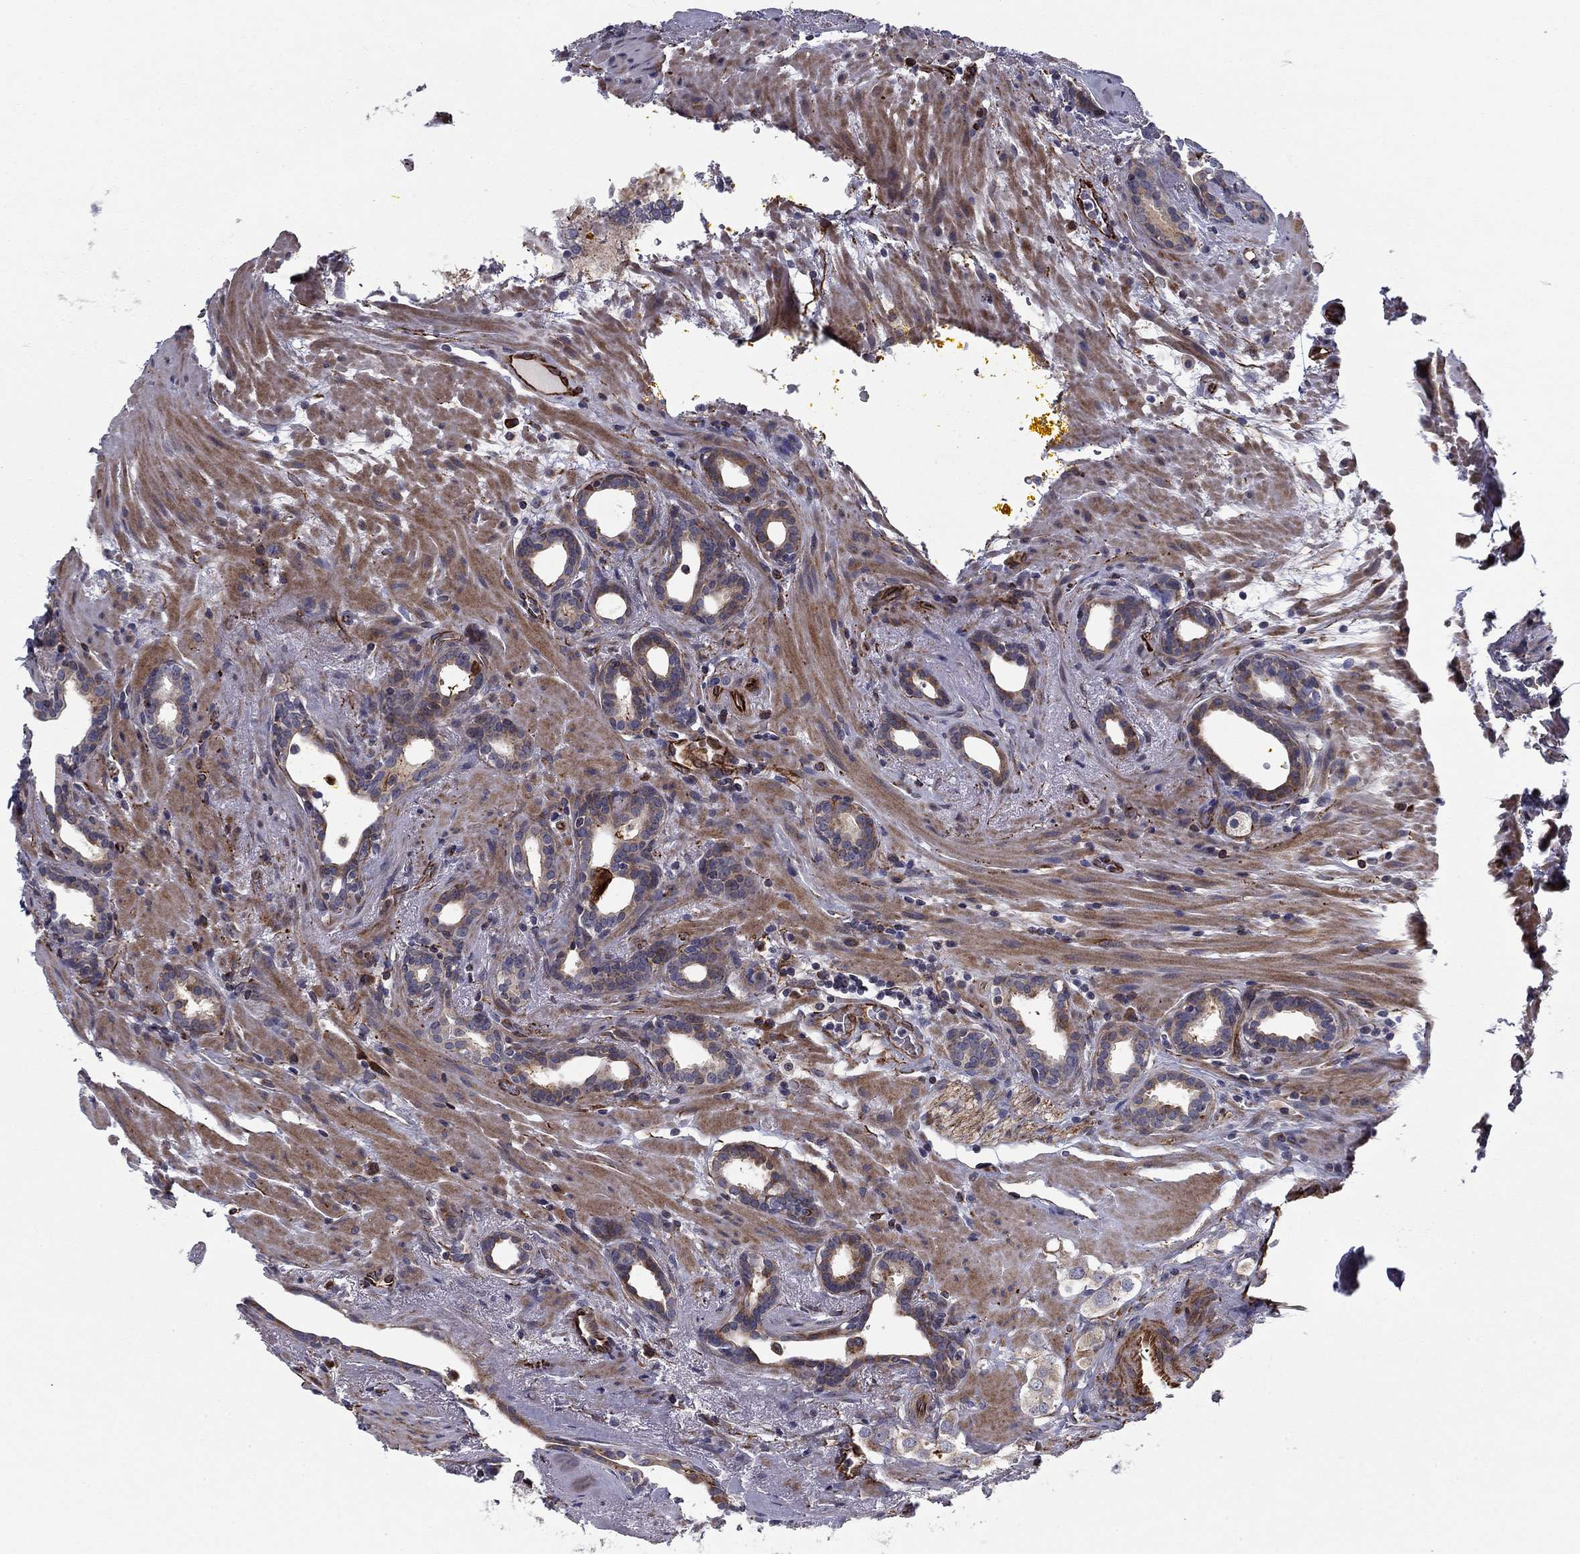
{"staining": {"intensity": "weak", "quantity": "25%-75%", "location": "cytoplasmic/membranous"}, "tissue": "prostate cancer", "cell_type": "Tumor cells", "image_type": "cancer", "snomed": [{"axis": "morphology", "description": "Adenocarcinoma, NOS"}, {"axis": "topography", "description": "Prostate"}], "caption": "DAB (3,3'-diaminobenzidine) immunohistochemical staining of prostate cancer exhibits weak cytoplasmic/membranous protein positivity in about 25%-75% of tumor cells. Immunohistochemistry (ihc) stains the protein in brown and the nuclei are stained blue.", "gene": "CLSTN1", "patient": {"sex": "male", "age": 66}}